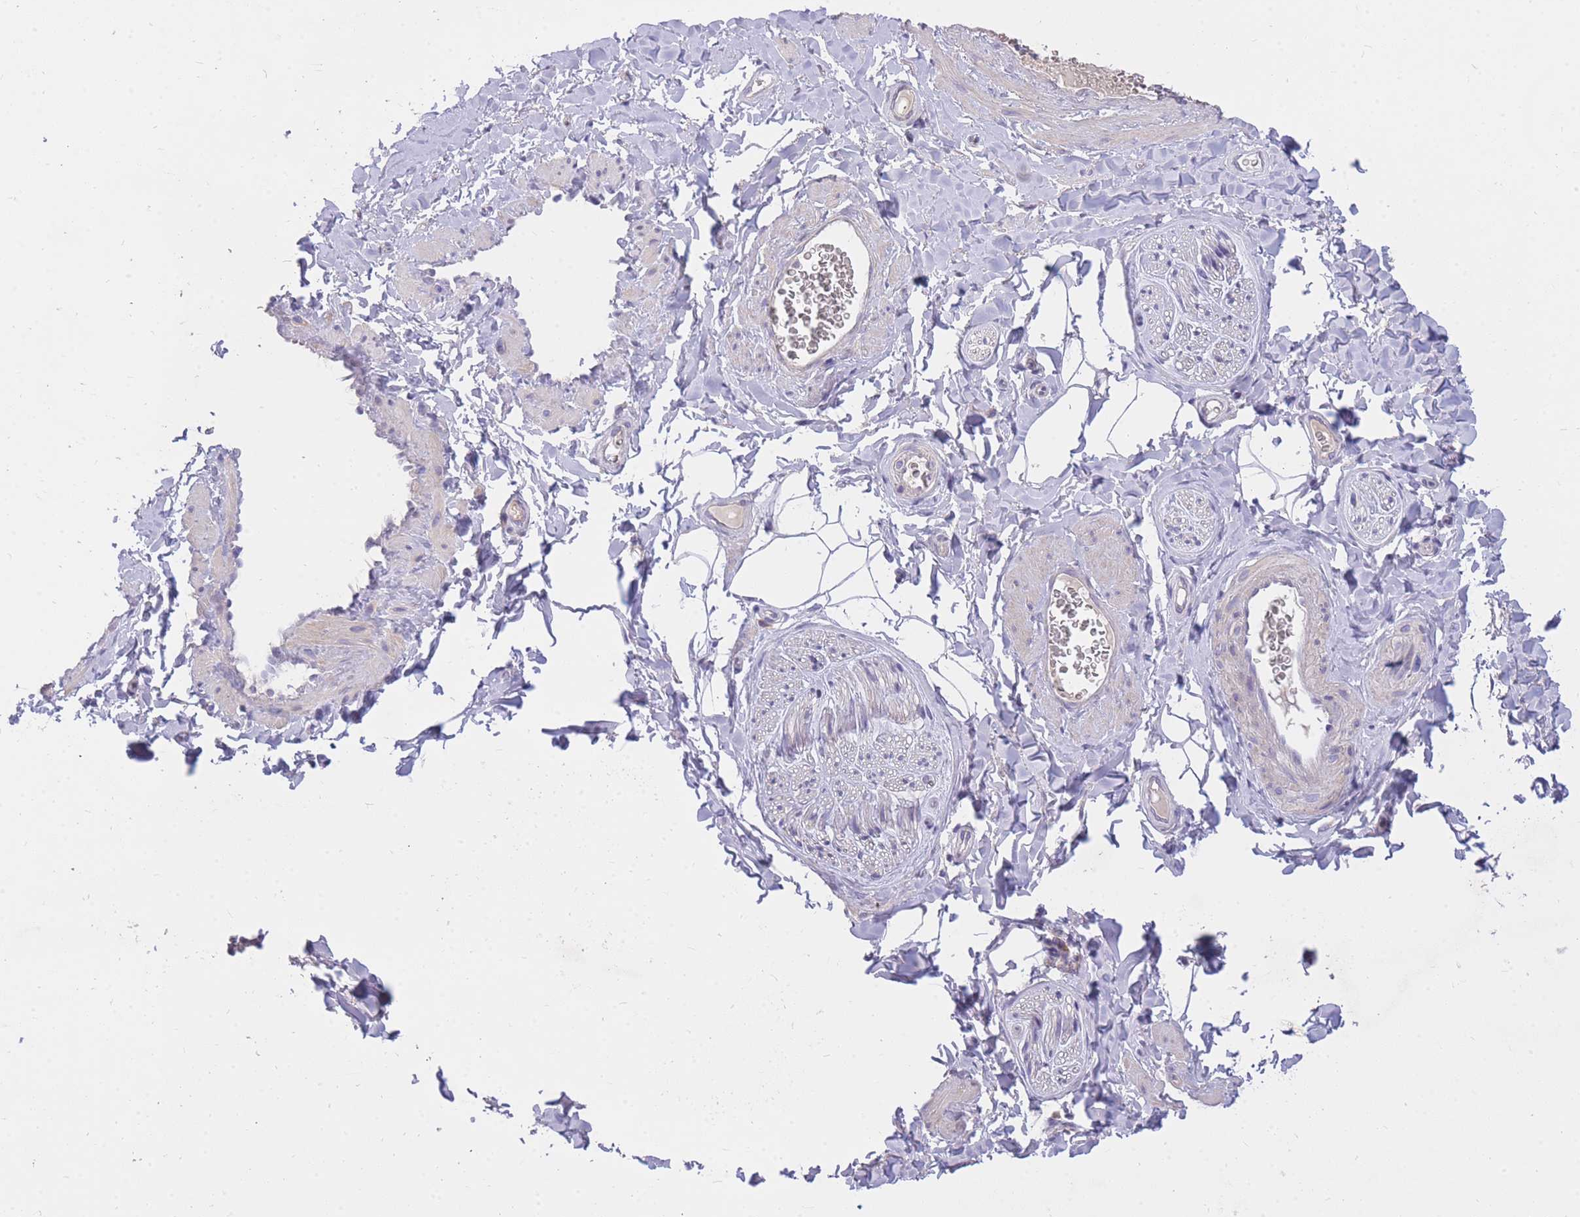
{"staining": {"intensity": "negative", "quantity": "none", "location": "none"}, "tissue": "adipose tissue", "cell_type": "Adipocytes", "image_type": "normal", "snomed": [{"axis": "morphology", "description": "Normal tissue, NOS"}, {"axis": "topography", "description": "Soft tissue"}, {"axis": "topography", "description": "Adipose tissue"}, {"axis": "topography", "description": "Vascular tissue"}, {"axis": "topography", "description": "Peripheral nerve tissue"}], "caption": "Immunohistochemistry (IHC) histopathology image of unremarkable adipose tissue: adipose tissue stained with DAB reveals no significant protein expression in adipocytes.", "gene": "FRG2B", "patient": {"sex": "male", "age": 46}}